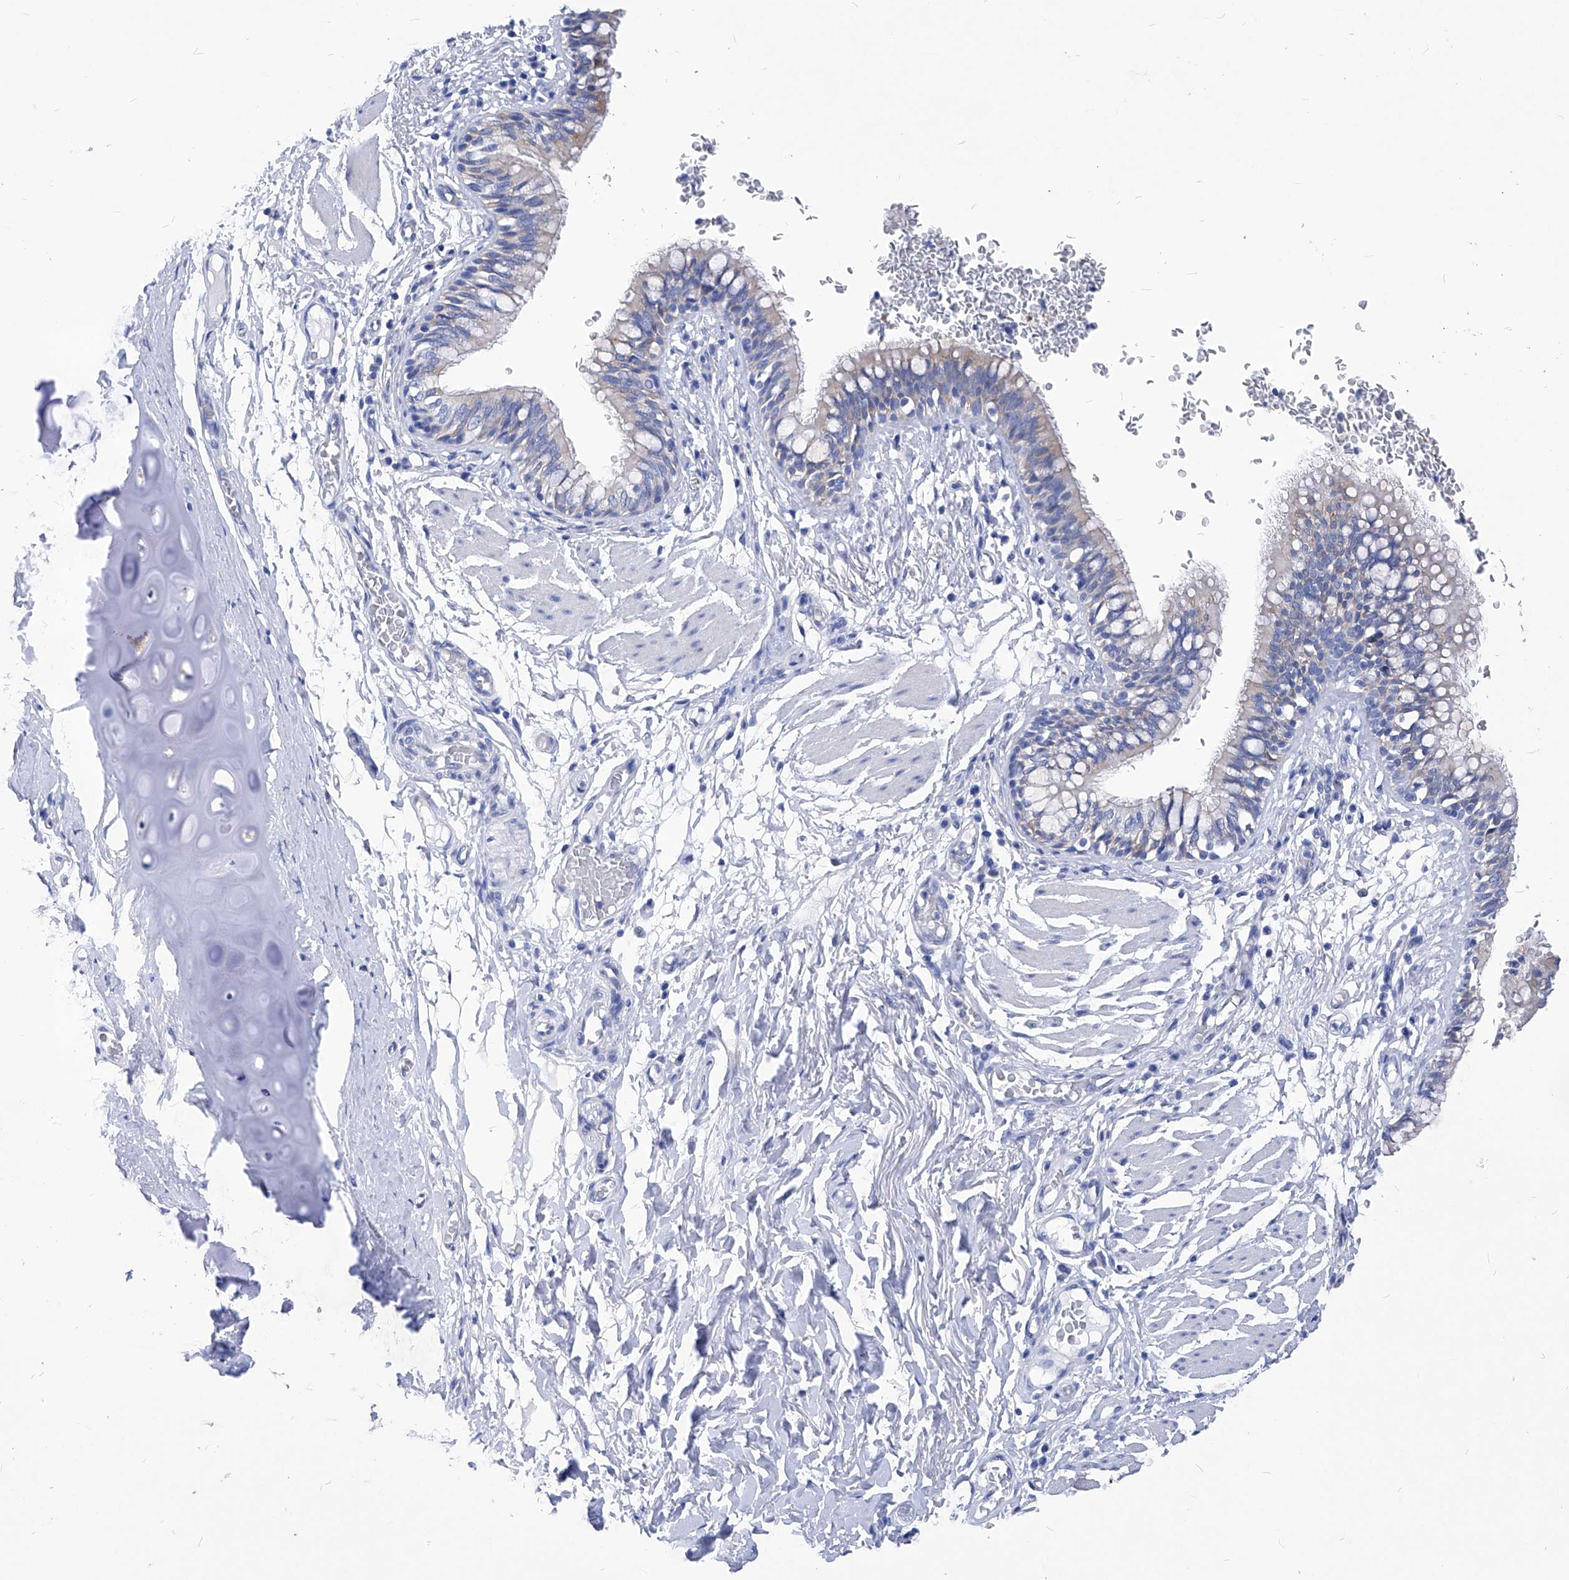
{"staining": {"intensity": "weak", "quantity": "25%-75%", "location": "cytoplasmic/membranous"}, "tissue": "bronchus", "cell_type": "Respiratory epithelial cells", "image_type": "normal", "snomed": [{"axis": "morphology", "description": "Normal tissue, NOS"}, {"axis": "topography", "description": "Cartilage tissue"}, {"axis": "topography", "description": "Bronchus"}], "caption": "DAB (3,3'-diaminobenzidine) immunohistochemical staining of unremarkable bronchus reveals weak cytoplasmic/membranous protein positivity in about 25%-75% of respiratory epithelial cells.", "gene": "XPNPEP1", "patient": {"sex": "female", "age": 36}}